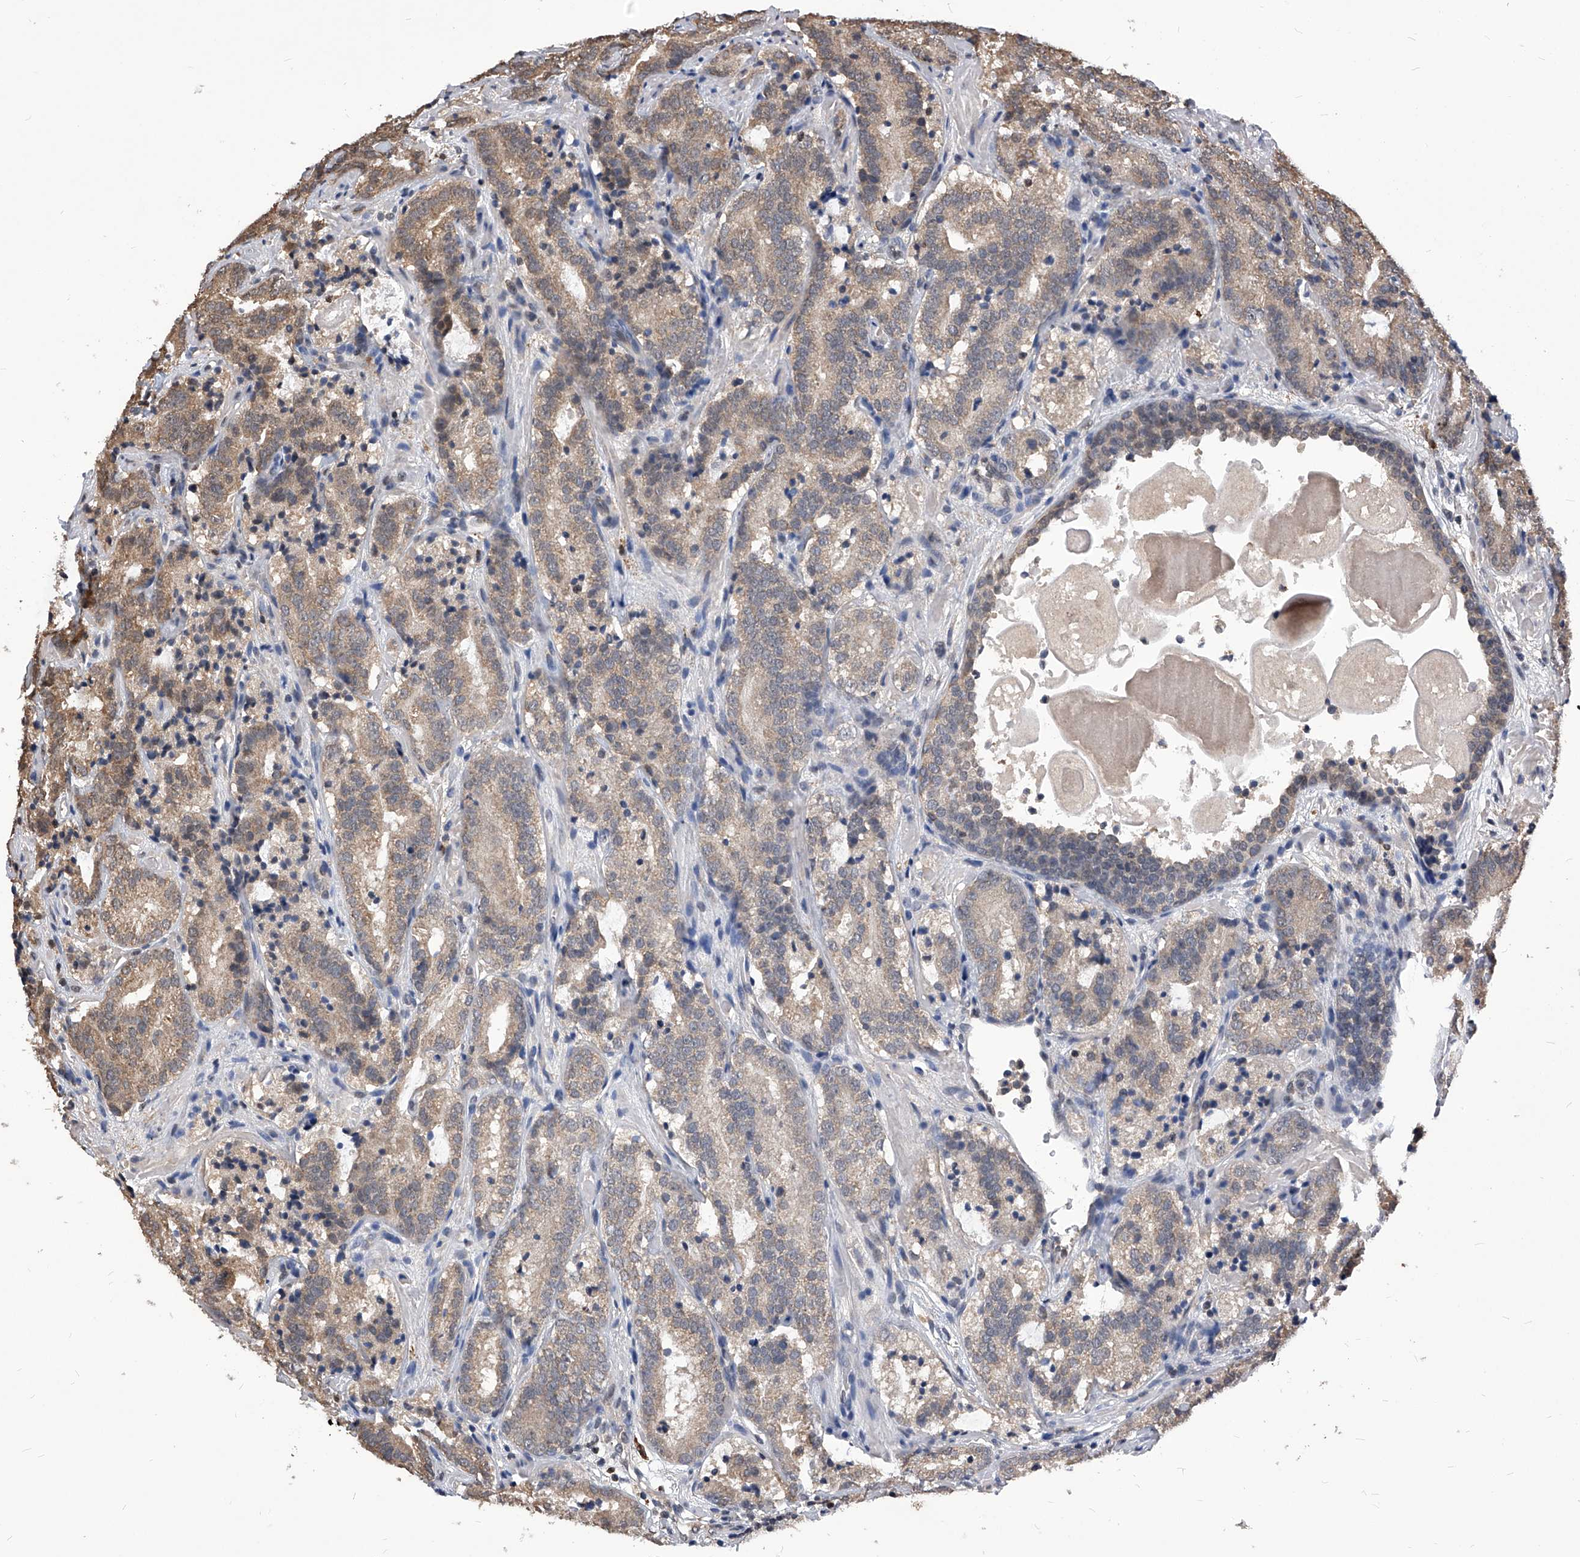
{"staining": {"intensity": "weak", "quantity": "25%-75%", "location": "cytoplasmic/membranous"}, "tissue": "prostate cancer", "cell_type": "Tumor cells", "image_type": "cancer", "snomed": [{"axis": "morphology", "description": "Adenocarcinoma, High grade"}, {"axis": "topography", "description": "Prostate"}], "caption": "IHC of human adenocarcinoma (high-grade) (prostate) reveals low levels of weak cytoplasmic/membranous staining in about 25%-75% of tumor cells. The staining was performed using DAB (3,3'-diaminobenzidine), with brown indicating positive protein expression. Nuclei are stained blue with hematoxylin.", "gene": "ID1", "patient": {"sex": "male", "age": 57}}